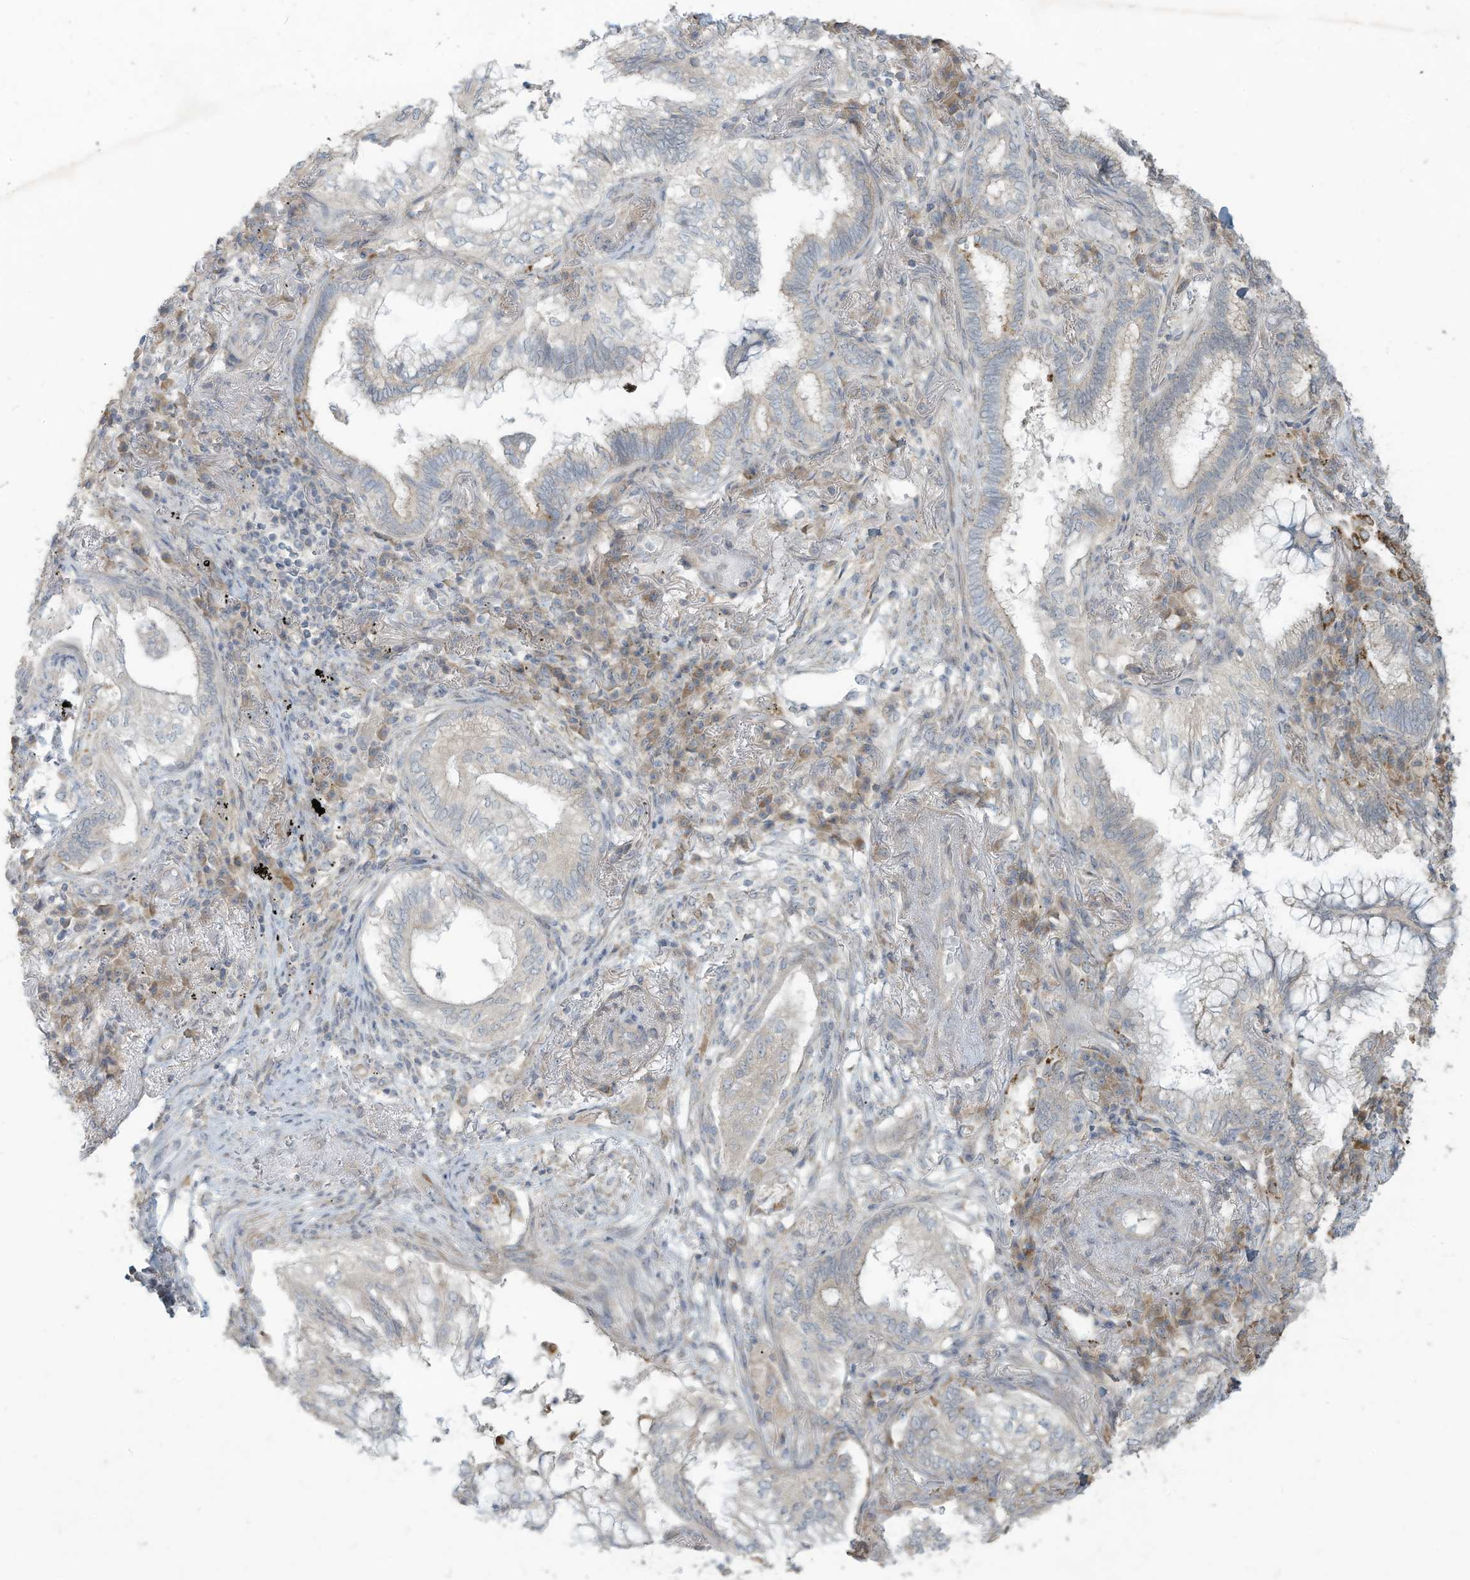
{"staining": {"intensity": "negative", "quantity": "none", "location": "none"}, "tissue": "lung cancer", "cell_type": "Tumor cells", "image_type": "cancer", "snomed": [{"axis": "morphology", "description": "Adenocarcinoma, NOS"}, {"axis": "topography", "description": "Lung"}], "caption": "Micrograph shows no protein expression in tumor cells of lung cancer tissue.", "gene": "MAGIX", "patient": {"sex": "female", "age": 70}}